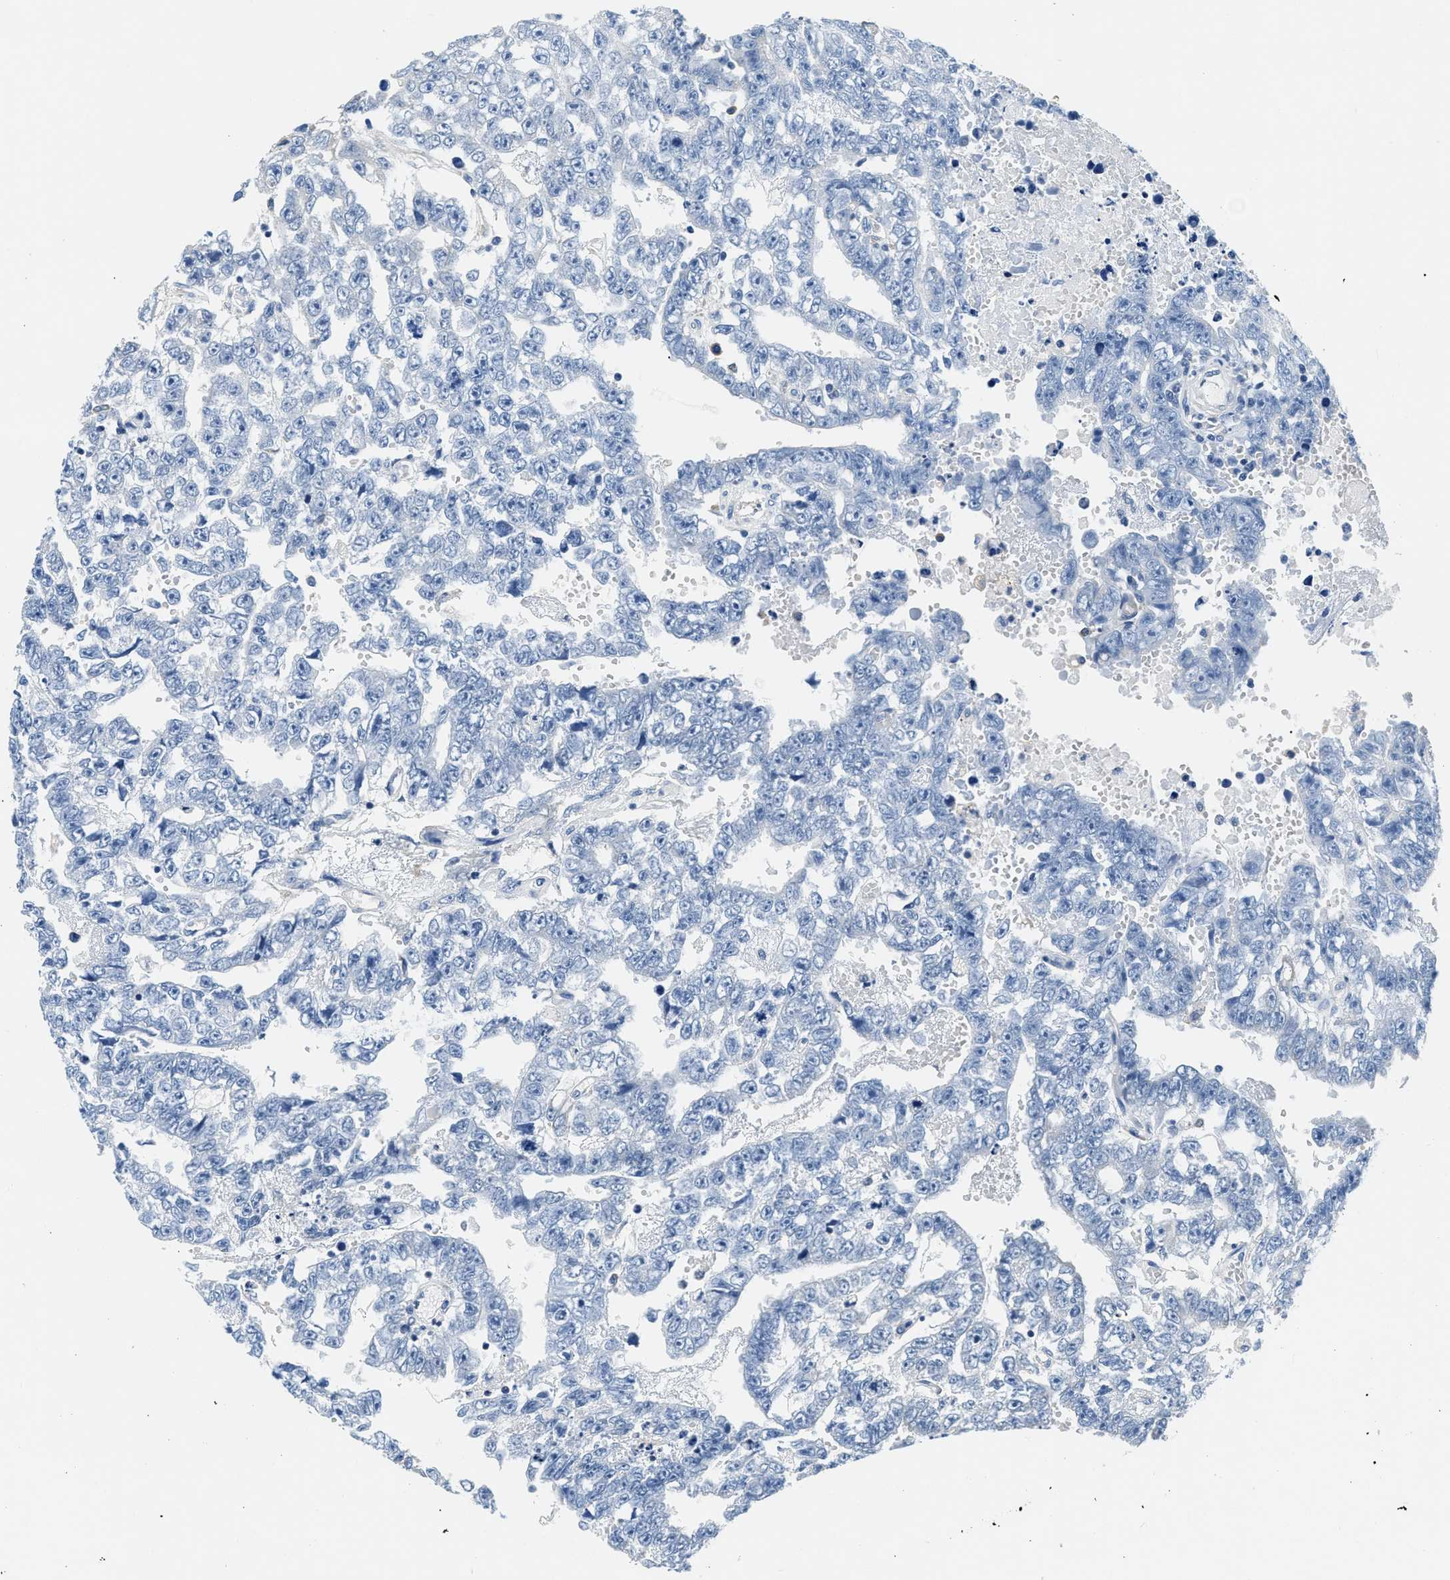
{"staining": {"intensity": "negative", "quantity": "none", "location": "none"}, "tissue": "testis cancer", "cell_type": "Tumor cells", "image_type": "cancer", "snomed": [{"axis": "morphology", "description": "Carcinoma, Embryonal, NOS"}, {"axis": "topography", "description": "Testis"}], "caption": "Immunohistochemical staining of human testis cancer reveals no significant staining in tumor cells.", "gene": "ZDHHC13", "patient": {"sex": "male", "age": 25}}